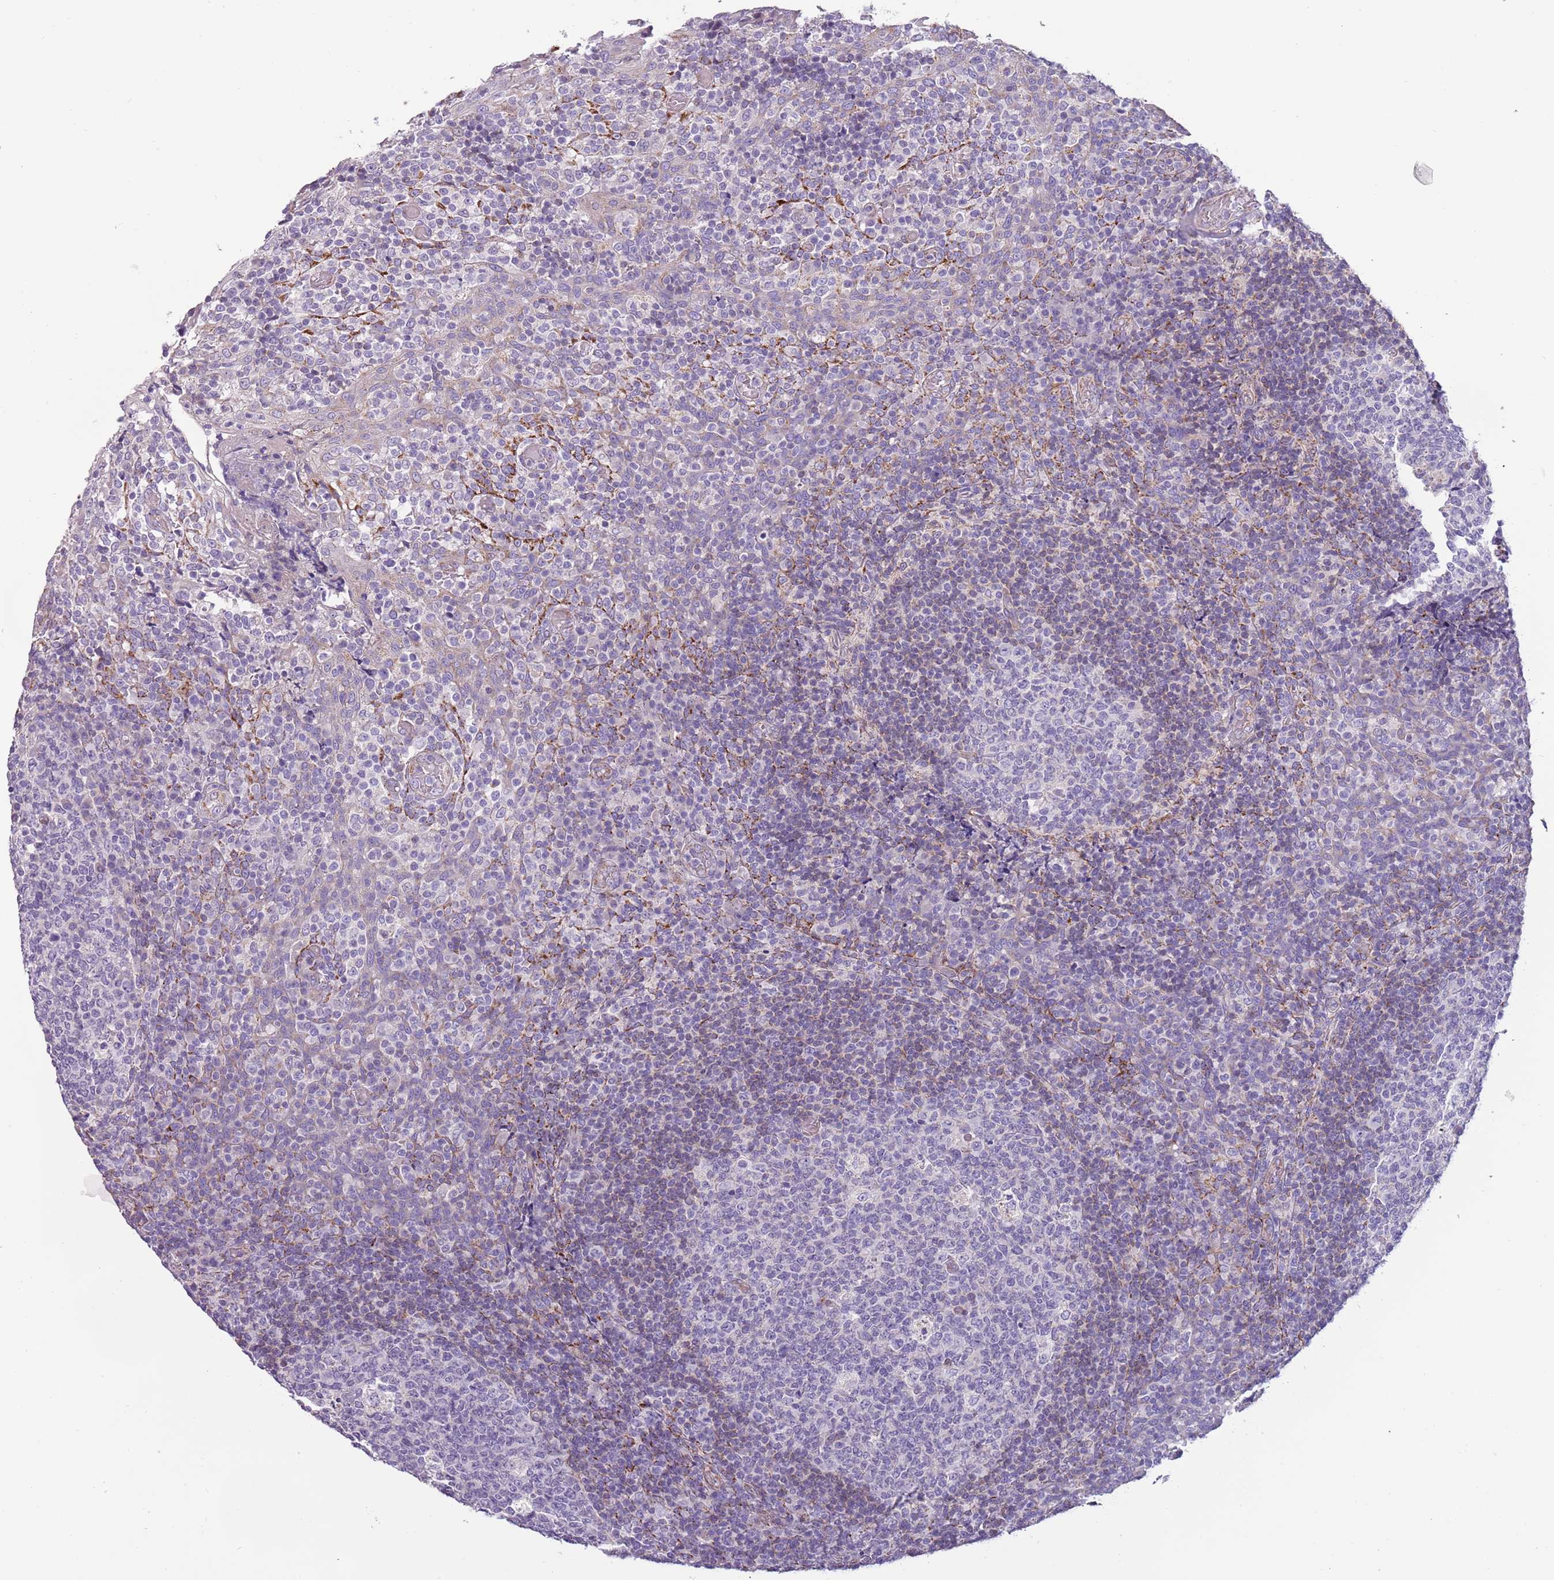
{"staining": {"intensity": "negative", "quantity": "none", "location": "none"}, "tissue": "tonsil", "cell_type": "Germinal center cells", "image_type": "normal", "snomed": [{"axis": "morphology", "description": "Normal tissue, NOS"}, {"axis": "topography", "description": "Tonsil"}], "caption": "Tonsil stained for a protein using immunohistochemistry (IHC) displays no positivity germinal center cells.", "gene": "RNF222", "patient": {"sex": "female", "age": 19}}